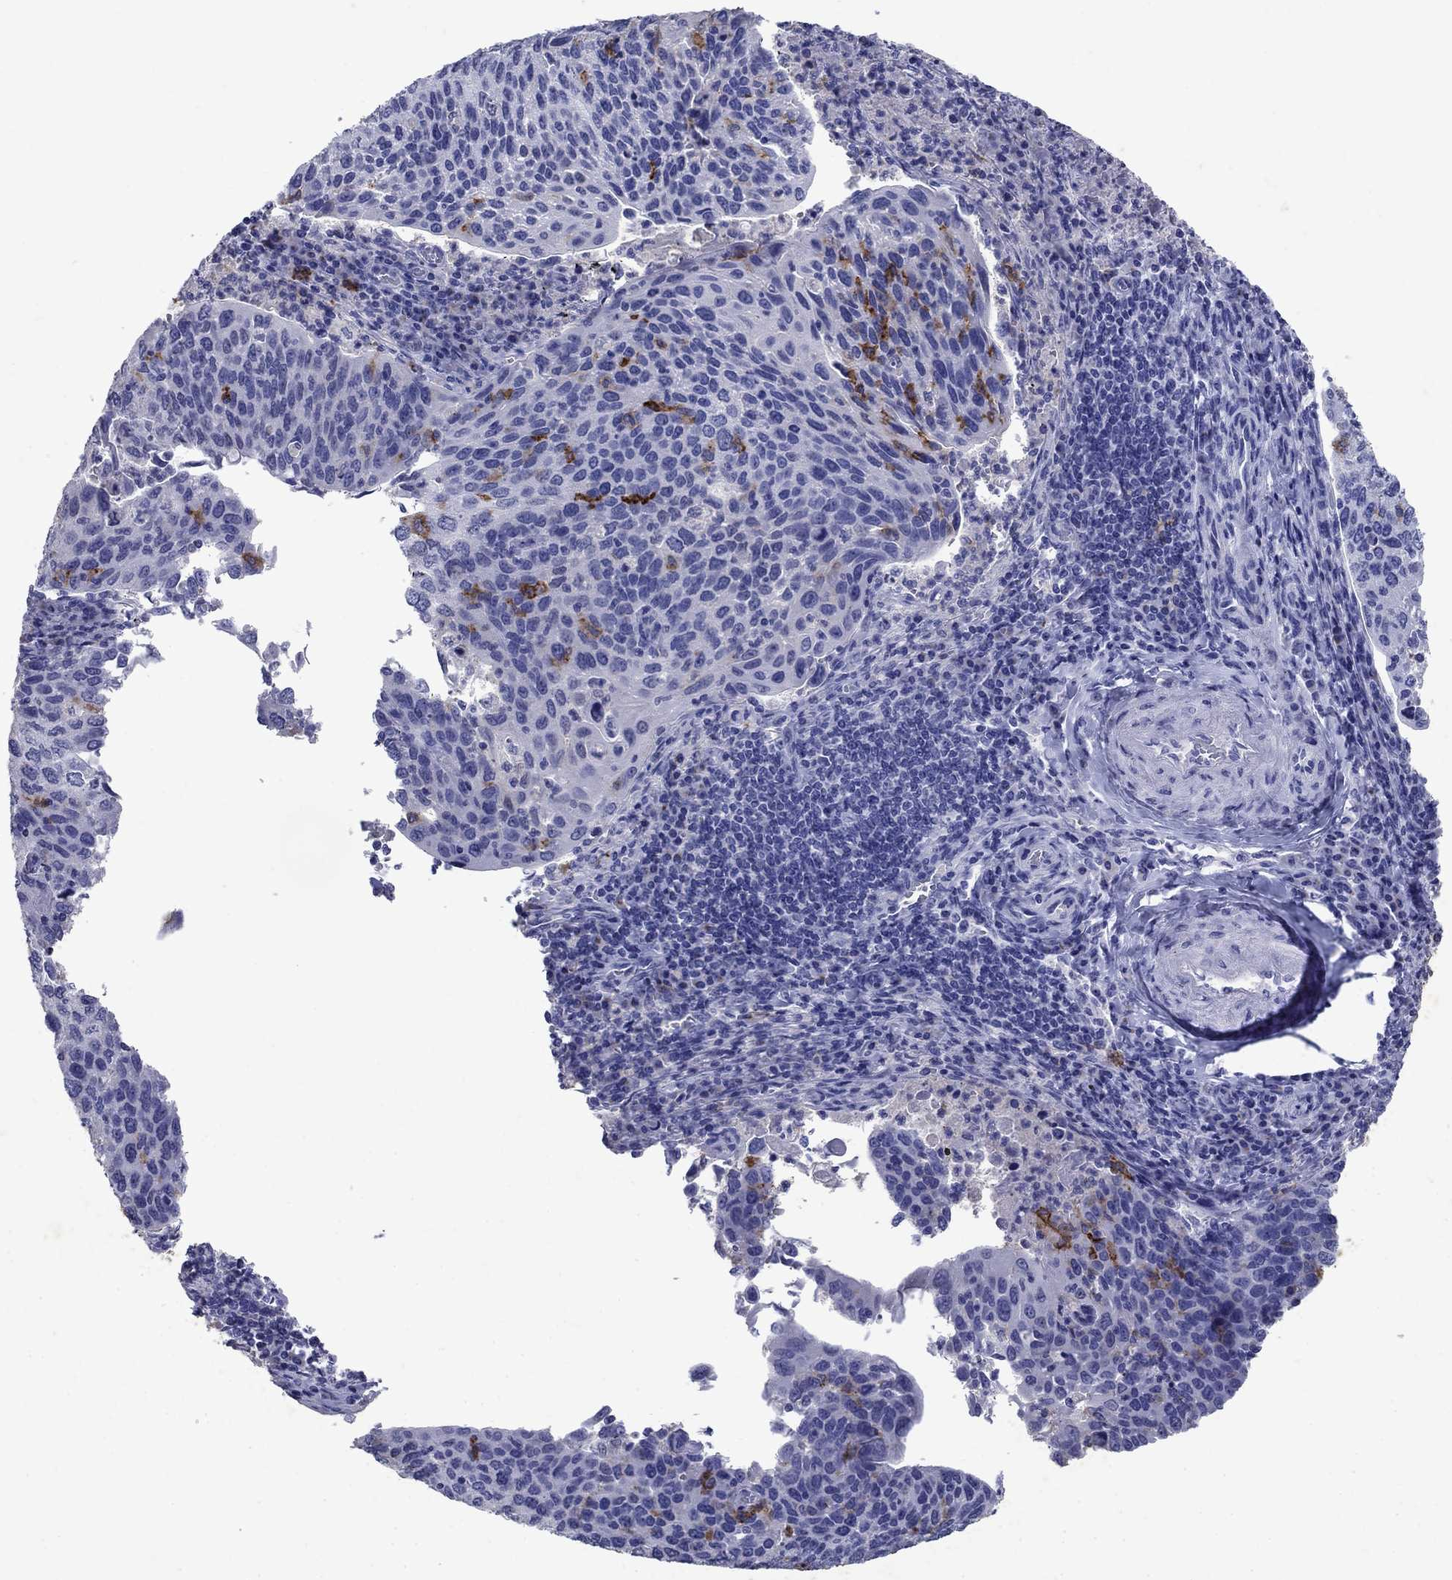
{"staining": {"intensity": "negative", "quantity": "none", "location": "none"}, "tissue": "cervical cancer", "cell_type": "Tumor cells", "image_type": "cancer", "snomed": [{"axis": "morphology", "description": "Squamous cell carcinoma, NOS"}, {"axis": "topography", "description": "Cervix"}], "caption": "Tumor cells are negative for protein expression in human cervical cancer.", "gene": "CD1A", "patient": {"sex": "female", "age": 54}}